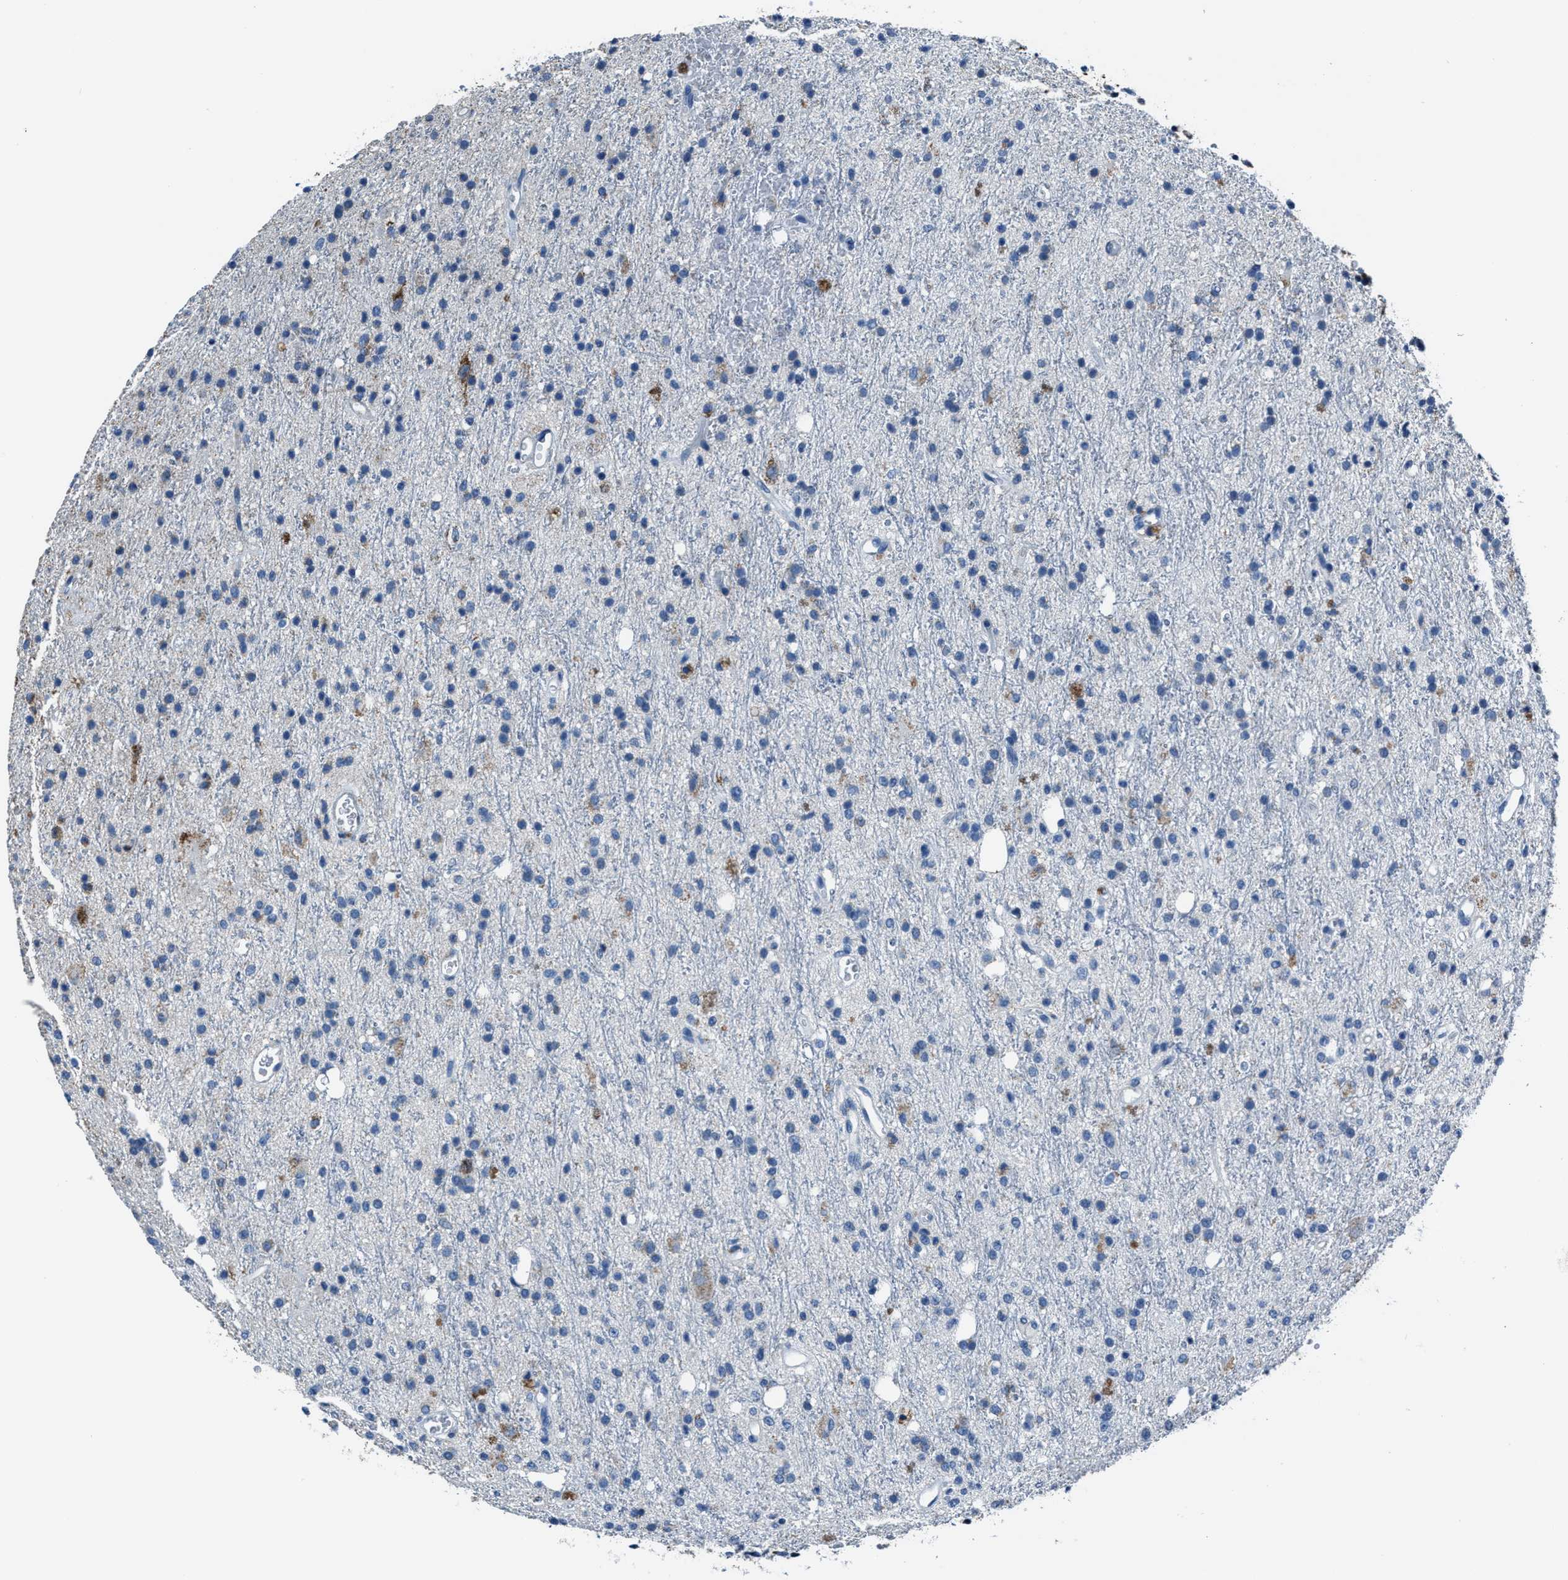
{"staining": {"intensity": "negative", "quantity": "none", "location": "none"}, "tissue": "glioma", "cell_type": "Tumor cells", "image_type": "cancer", "snomed": [{"axis": "morphology", "description": "Glioma, malignant, High grade"}, {"axis": "topography", "description": "Brain"}], "caption": "Tumor cells are negative for brown protein staining in high-grade glioma (malignant).", "gene": "ADAM2", "patient": {"sex": "male", "age": 47}}